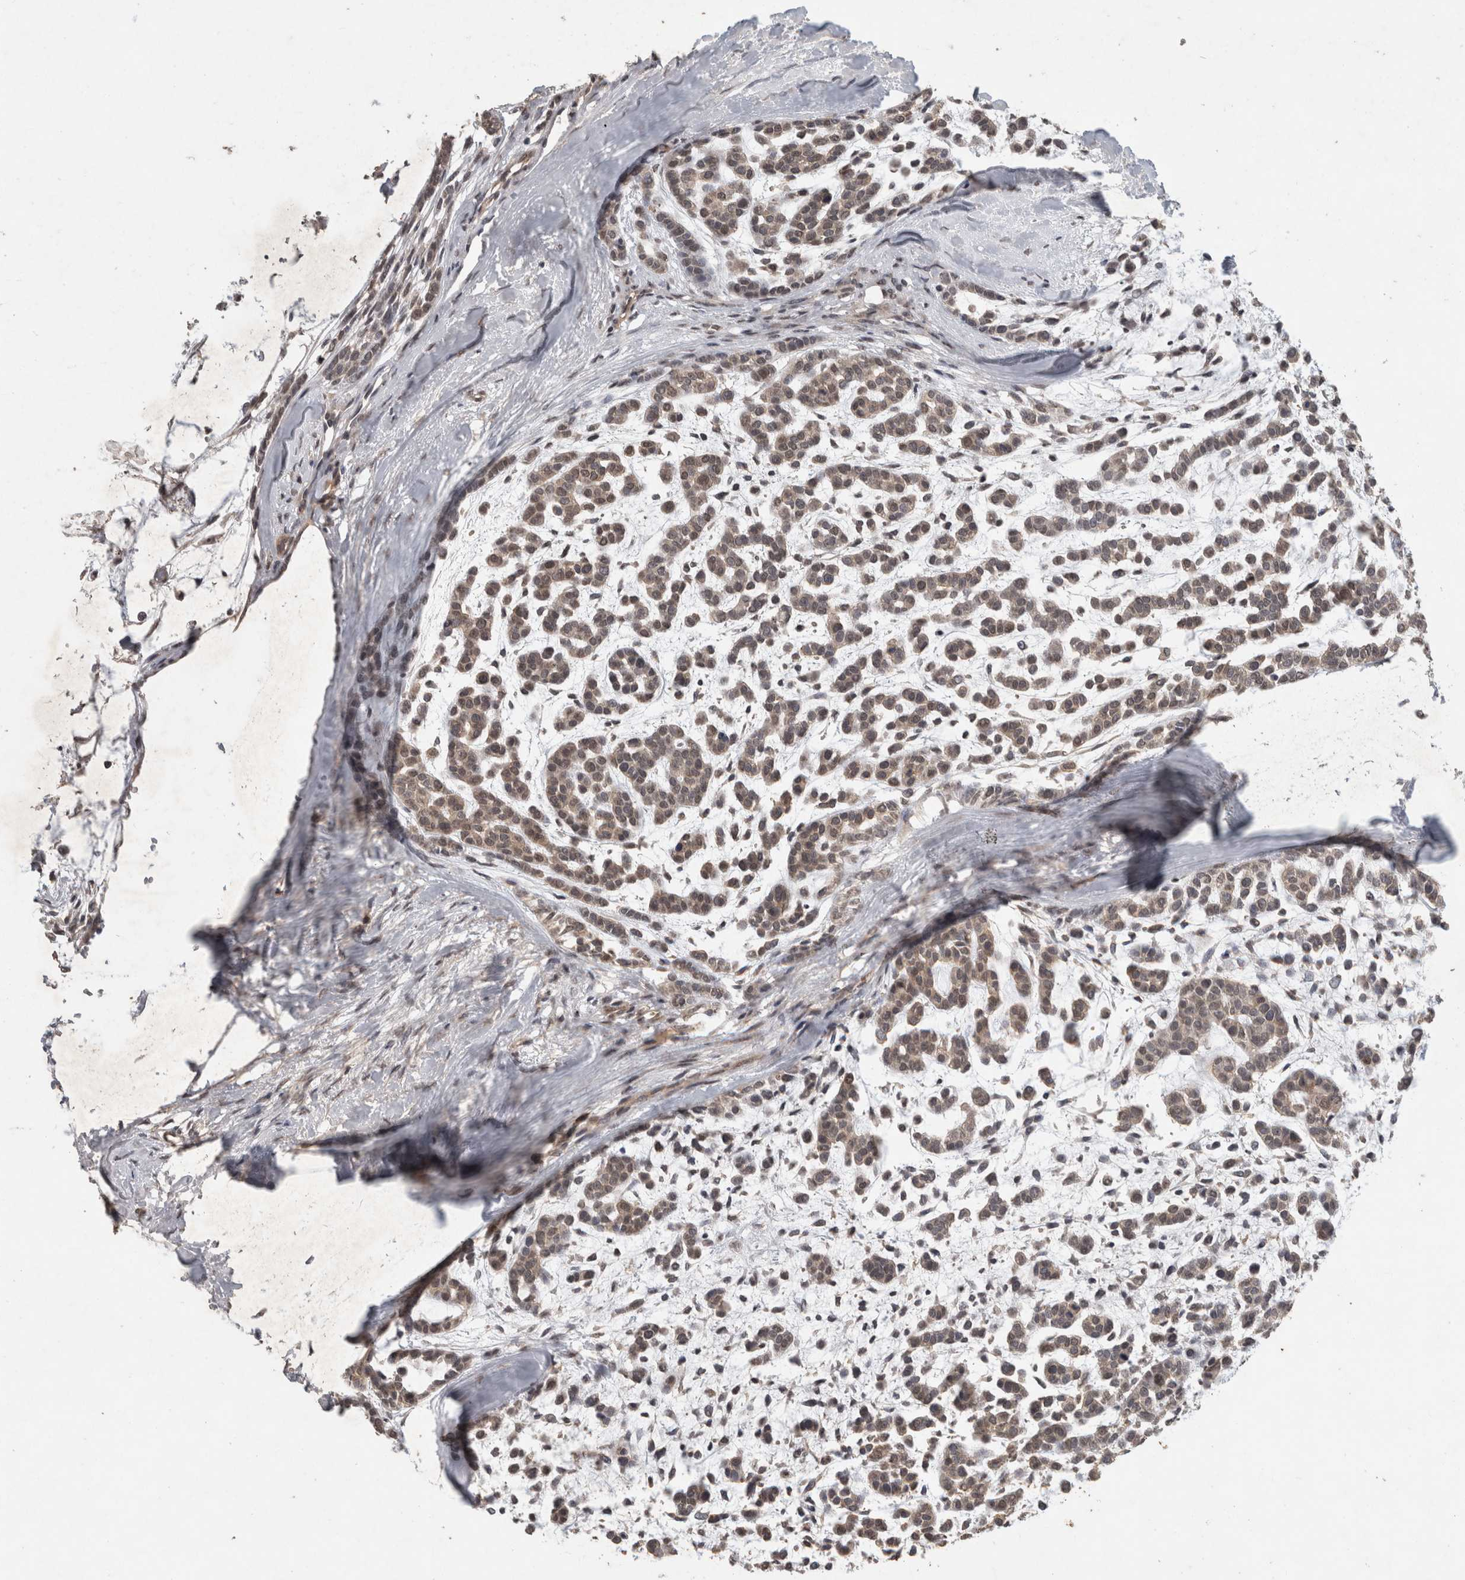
{"staining": {"intensity": "weak", "quantity": "25%-75%", "location": "cytoplasmic/membranous"}, "tissue": "head and neck cancer", "cell_type": "Tumor cells", "image_type": "cancer", "snomed": [{"axis": "morphology", "description": "Adenocarcinoma, NOS"}, {"axis": "morphology", "description": "Adenoma, NOS"}, {"axis": "topography", "description": "Head-Neck"}], "caption": "This is an image of immunohistochemistry (IHC) staining of head and neck adenoma, which shows weak staining in the cytoplasmic/membranous of tumor cells.", "gene": "RHPN1", "patient": {"sex": "female", "age": 55}}